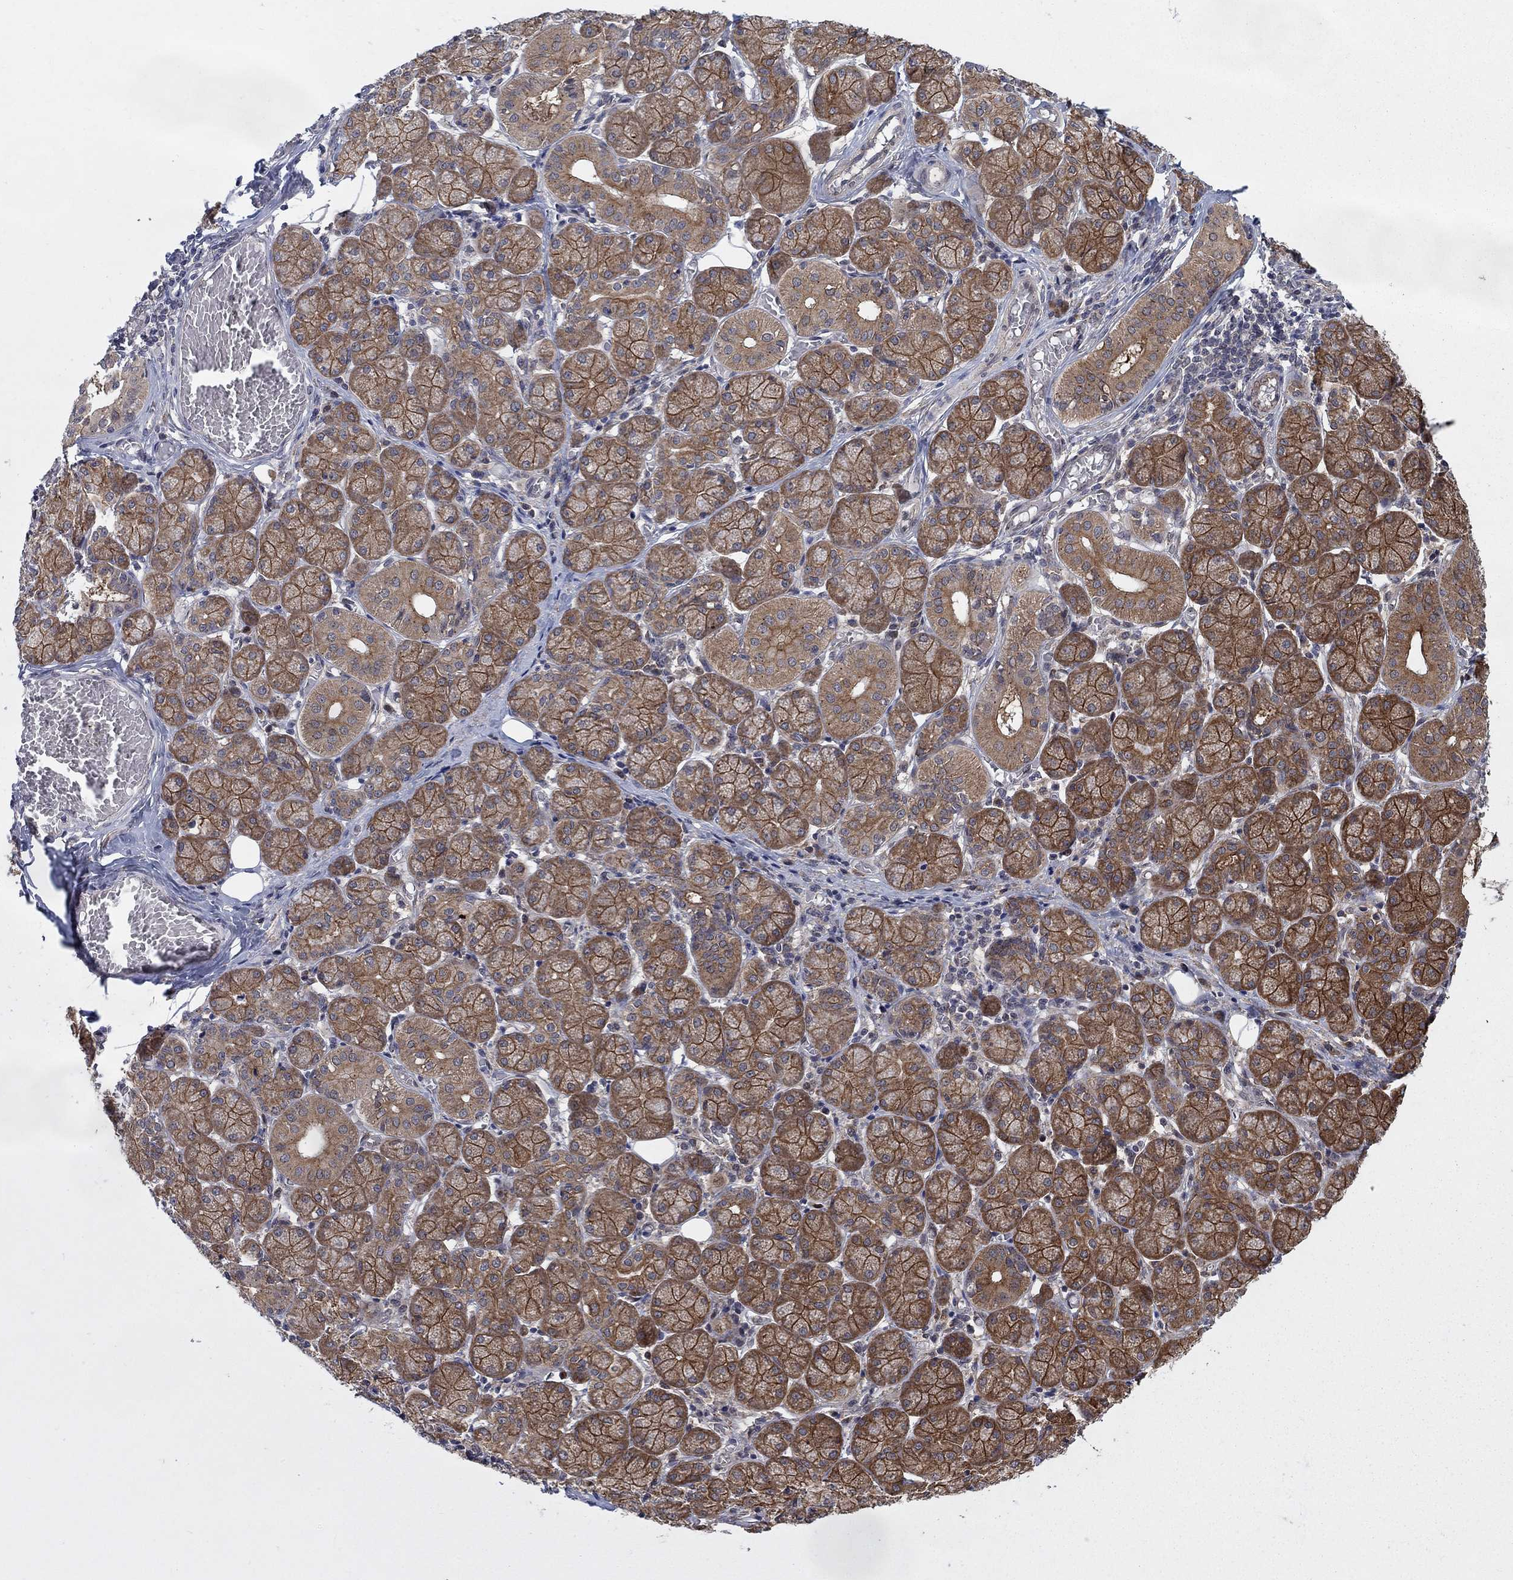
{"staining": {"intensity": "strong", "quantity": "25%-75%", "location": "cytoplasmic/membranous"}, "tissue": "salivary gland", "cell_type": "Glandular cells", "image_type": "normal", "snomed": [{"axis": "morphology", "description": "Normal tissue, NOS"}, {"axis": "topography", "description": "Salivary gland"}, {"axis": "topography", "description": "Peripheral nerve tissue"}], "caption": "Immunohistochemical staining of unremarkable human salivary gland demonstrates high levels of strong cytoplasmic/membranous expression in about 25%-75% of glandular cells.", "gene": "SH3RF1", "patient": {"sex": "female", "age": 24}}